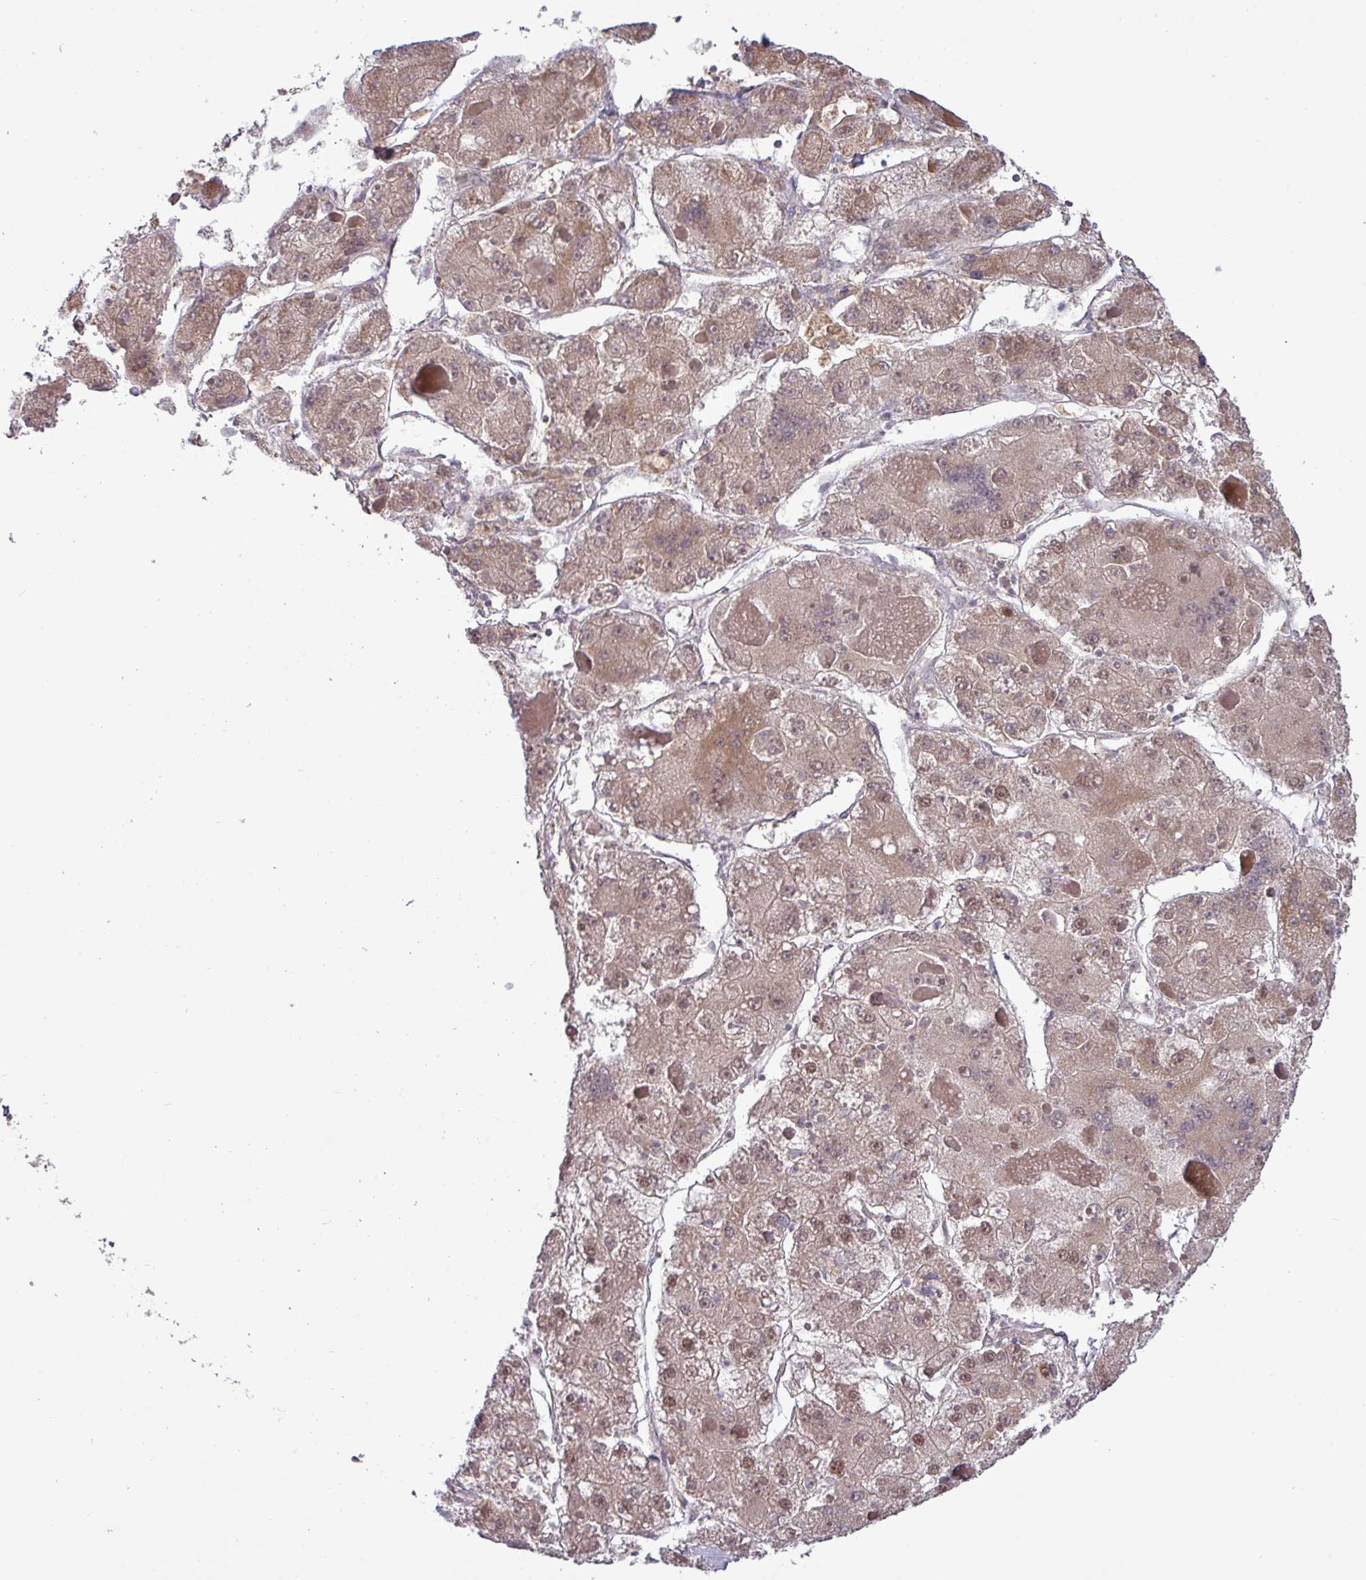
{"staining": {"intensity": "weak", "quantity": ">75%", "location": "cytoplasmic/membranous,nuclear"}, "tissue": "liver cancer", "cell_type": "Tumor cells", "image_type": "cancer", "snomed": [{"axis": "morphology", "description": "Carcinoma, Hepatocellular, NOS"}, {"axis": "topography", "description": "Liver"}], "caption": "Immunohistochemistry (IHC) image of neoplastic tissue: liver cancer (hepatocellular carcinoma) stained using immunohistochemistry (IHC) exhibits low levels of weak protein expression localized specifically in the cytoplasmic/membranous and nuclear of tumor cells, appearing as a cytoplasmic/membranous and nuclear brown color.", "gene": "RIPPLY1", "patient": {"sex": "female", "age": 73}}